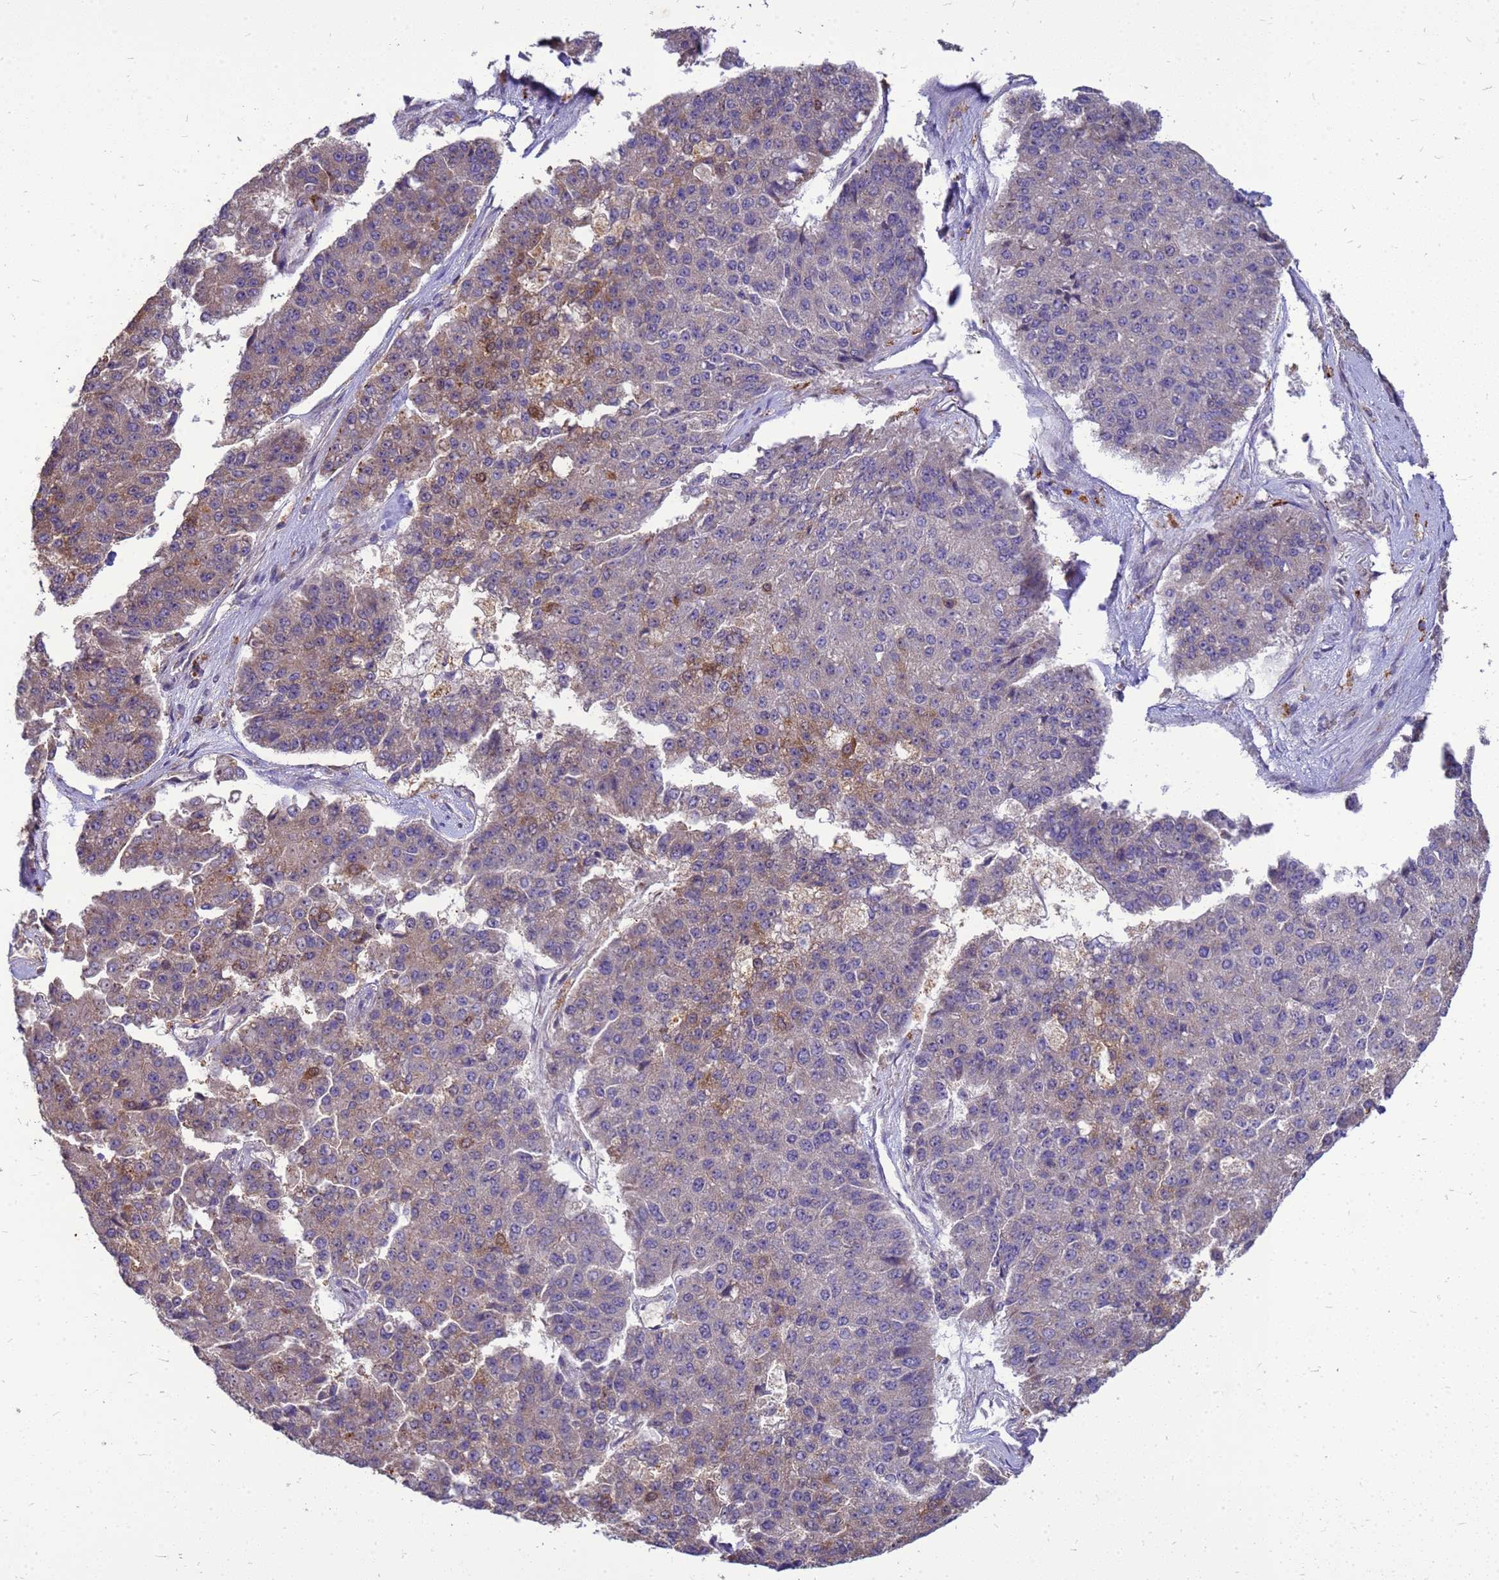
{"staining": {"intensity": "weak", "quantity": "<25%", "location": "cytoplasmic/membranous"}, "tissue": "pancreatic cancer", "cell_type": "Tumor cells", "image_type": "cancer", "snomed": [{"axis": "morphology", "description": "Adenocarcinoma, NOS"}, {"axis": "topography", "description": "Pancreas"}], "caption": "Protein analysis of pancreatic cancer reveals no significant positivity in tumor cells.", "gene": "EIF4EBP3", "patient": {"sex": "male", "age": 50}}